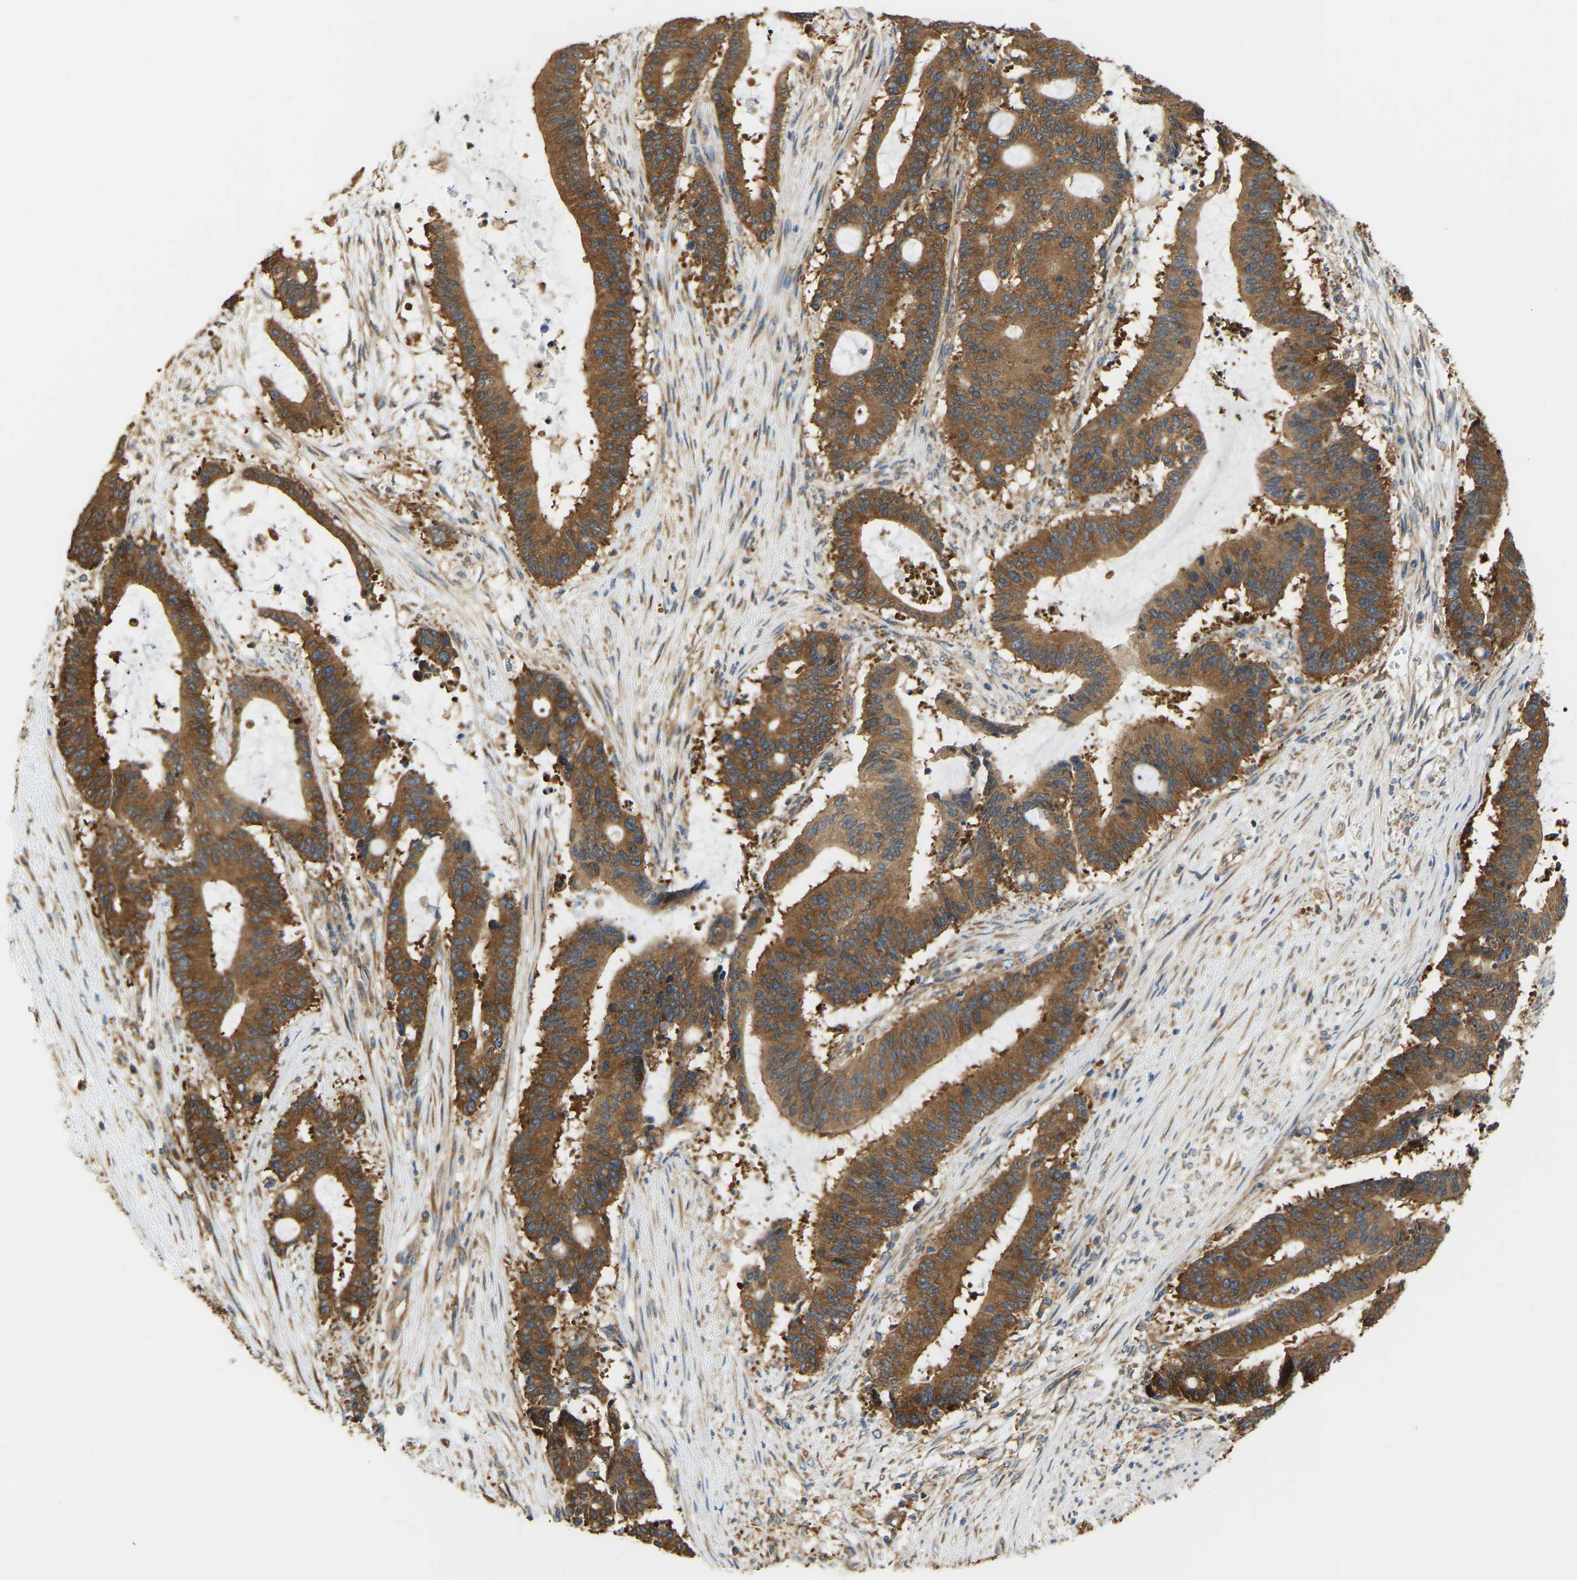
{"staining": {"intensity": "strong", "quantity": ">75%", "location": "cytoplasmic/membranous"}, "tissue": "liver cancer", "cell_type": "Tumor cells", "image_type": "cancer", "snomed": [{"axis": "morphology", "description": "Cholangiocarcinoma"}, {"axis": "topography", "description": "Liver"}], "caption": "DAB (3,3'-diaminobenzidine) immunohistochemical staining of cholangiocarcinoma (liver) reveals strong cytoplasmic/membranous protein positivity in about >75% of tumor cells.", "gene": "RPS6KB2", "patient": {"sex": "female", "age": 73}}